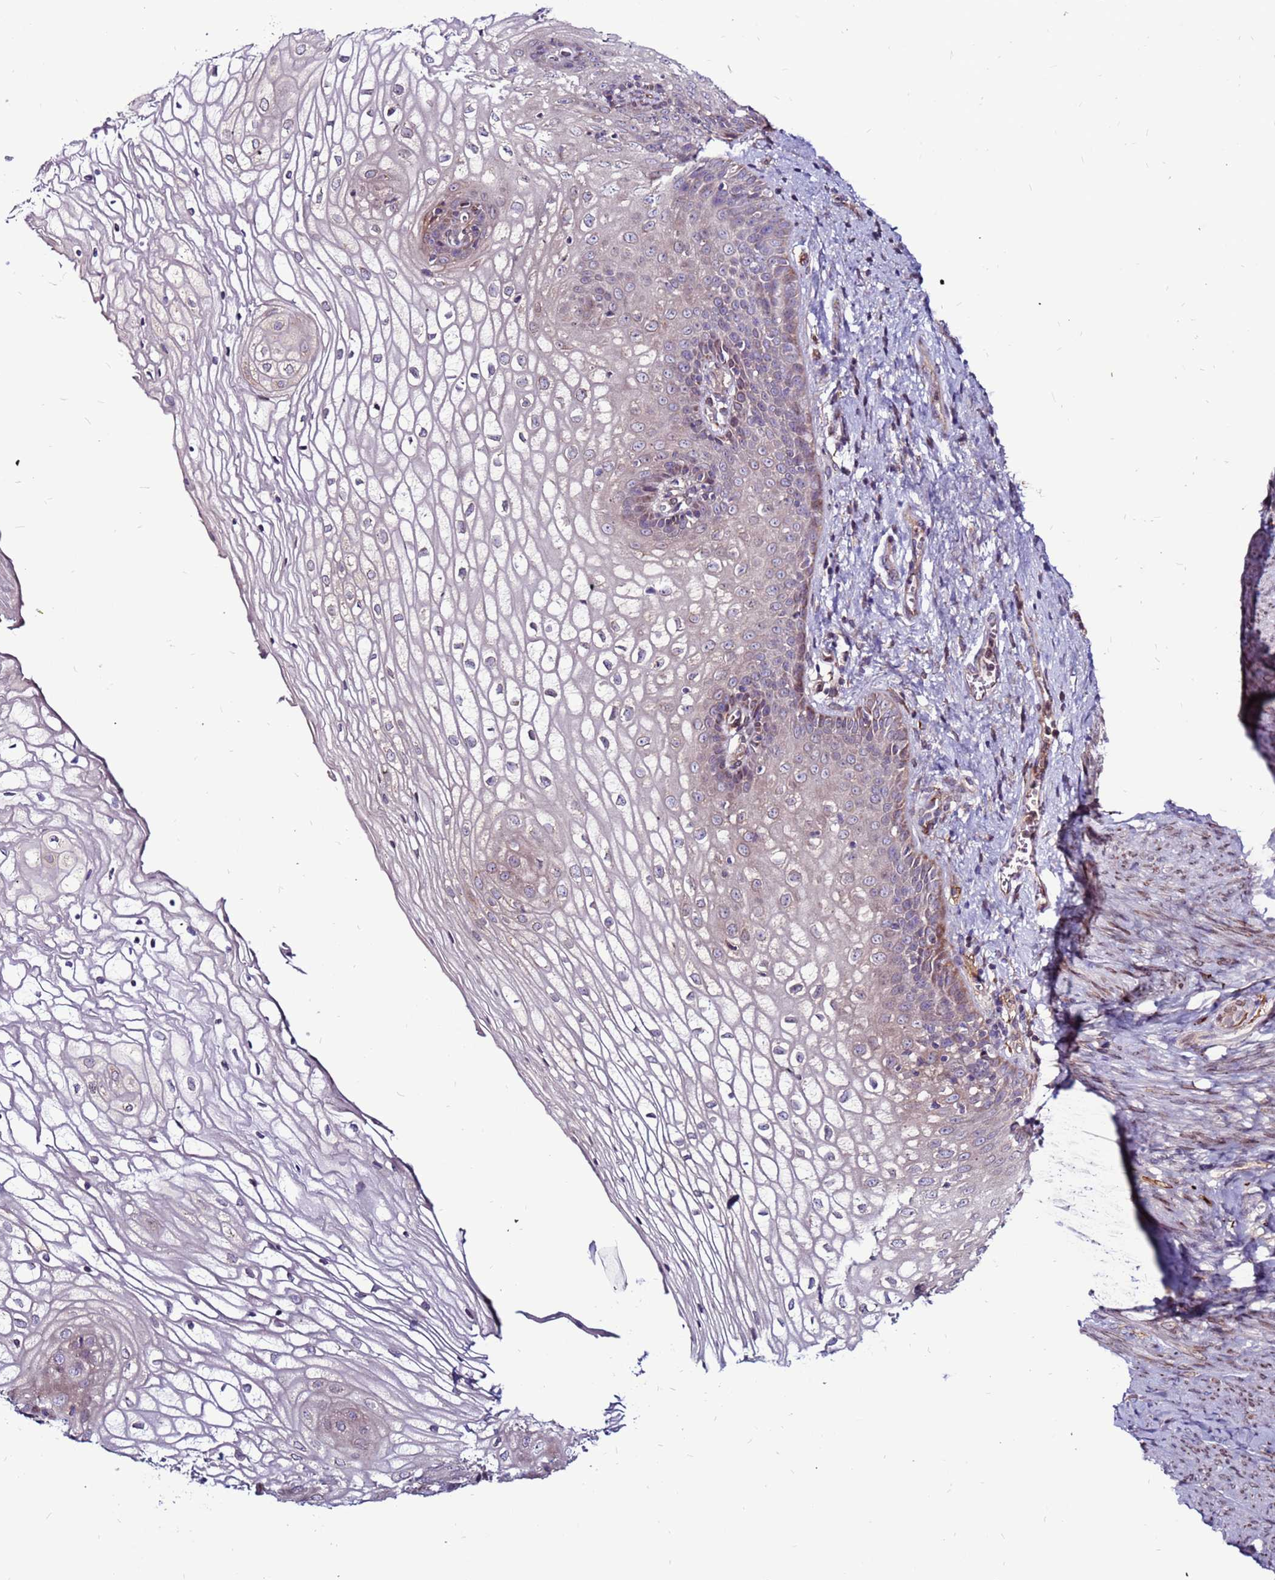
{"staining": {"intensity": "weak", "quantity": "<25%", "location": "cytoplasmic/membranous"}, "tissue": "vagina", "cell_type": "Squamous epithelial cells", "image_type": "normal", "snomed": [{"axis": "morphology", "description": "Normal tissue, NOS"}, {"axis": "topography", "description": "Vagina"}], "caption": "A high-resolution photomicrograph shows immunohistochemistry (IHC) staining of normal vagina, which displays no significant staining in squamous epithelial cells. Nuclei are stained in blue.", "gene": "CCDC71", "patient": {"sex": "female", "age": 34}}